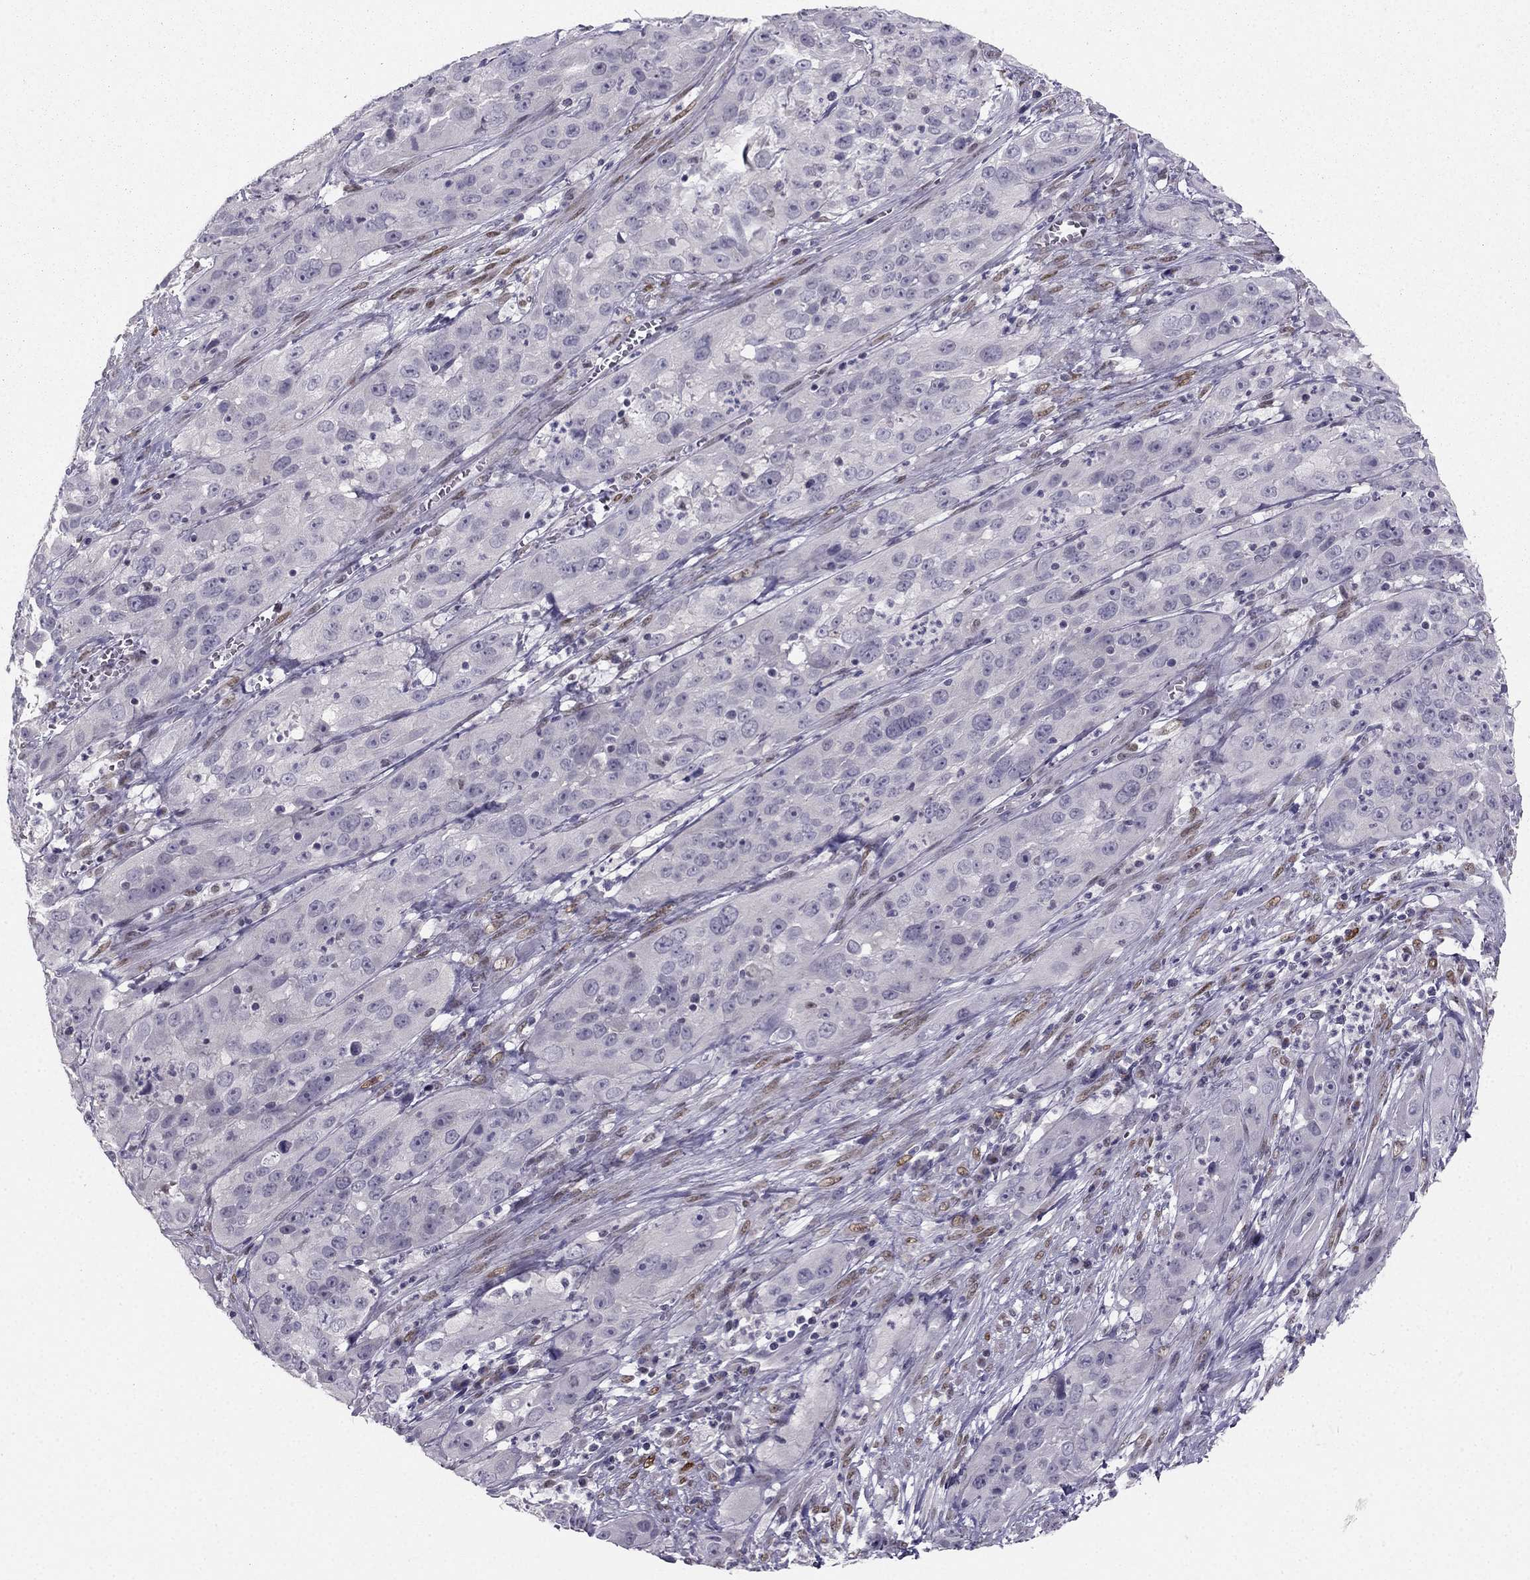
{"staining": {"intensity": "negative", "quantity": "none", "location": "none"}, "tissue": "cervical cancer", "cell_type": "Tumor cells", "image_type": "cancer", "snomed": [{"axis": "morphology", "description": "Squamous cell carcinoma, NOS"}, {"axis": "topography", "description": "Cervix"}], "caption": "High power microscopy micrograph of an immunohistochemistry image of cervical cancer (squamous cell carcinoma), revealing no significant expression in tumor cells.", "gene": "TRPS1", "patient": {"sex": "female", "age": 32}}